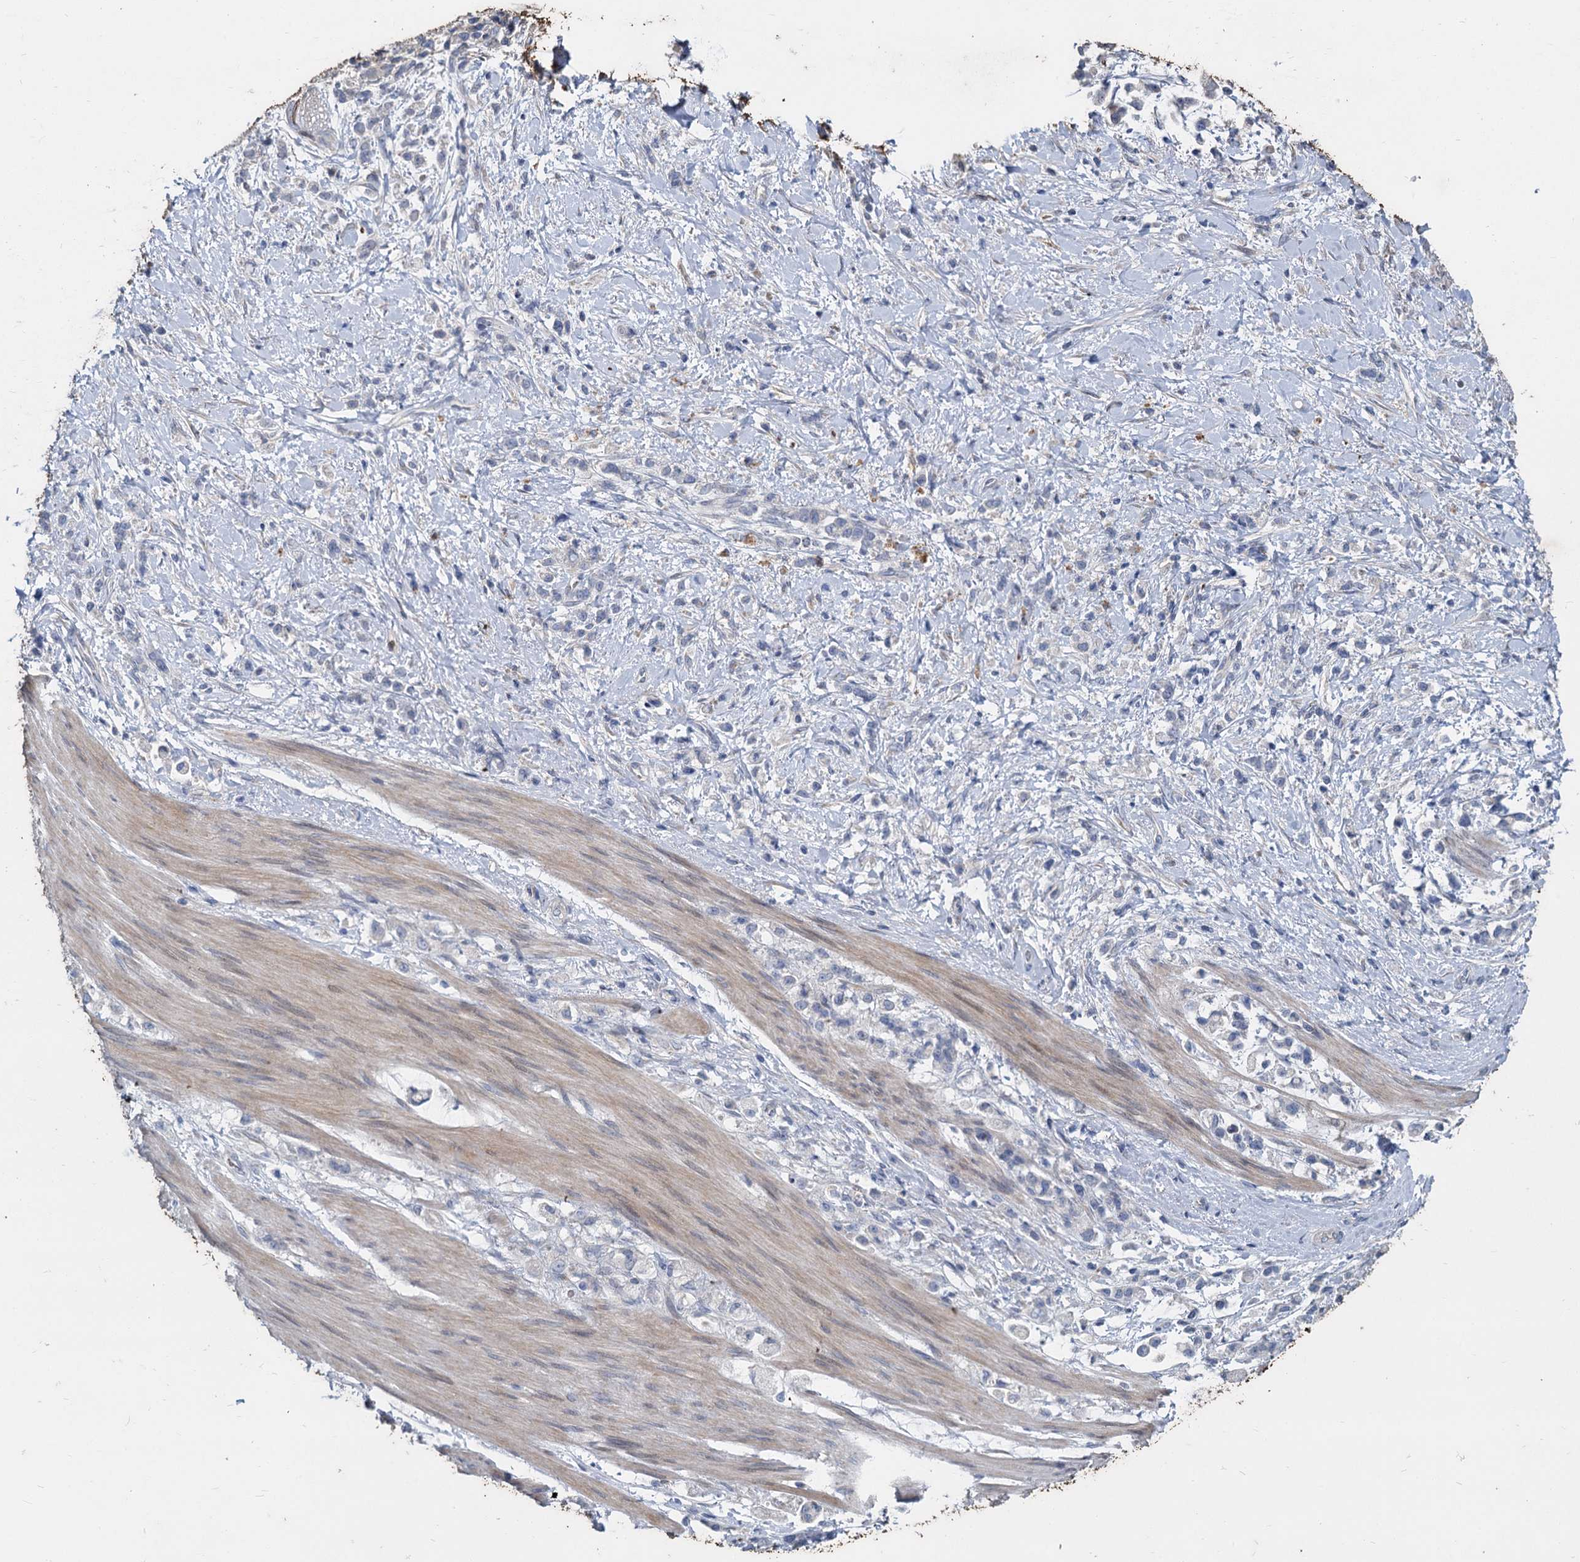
{"staining": {"intensity": "negative", "quantity": "none", "location": "none"}, "tissue": "stomach cancer", "cell_type": "Tumor cells", "image_type": "cancer", "snomed": [{"axis": "morphology", "description": "Adenocarcinoma, NOS"}, {"axis": "topography", "description": "Stomach"}], "caption": "Tumor cells are negative for protein expression in human stomach adenocarcinoma. (Stains: DAB (3,3'-diaminobenzidine) IHC with hematoxylin counter stain, Microscopy: brightfield microscopy at high magnification).", "gene": "TCTN2", "patient": {"sex": "female", "age": 60}}